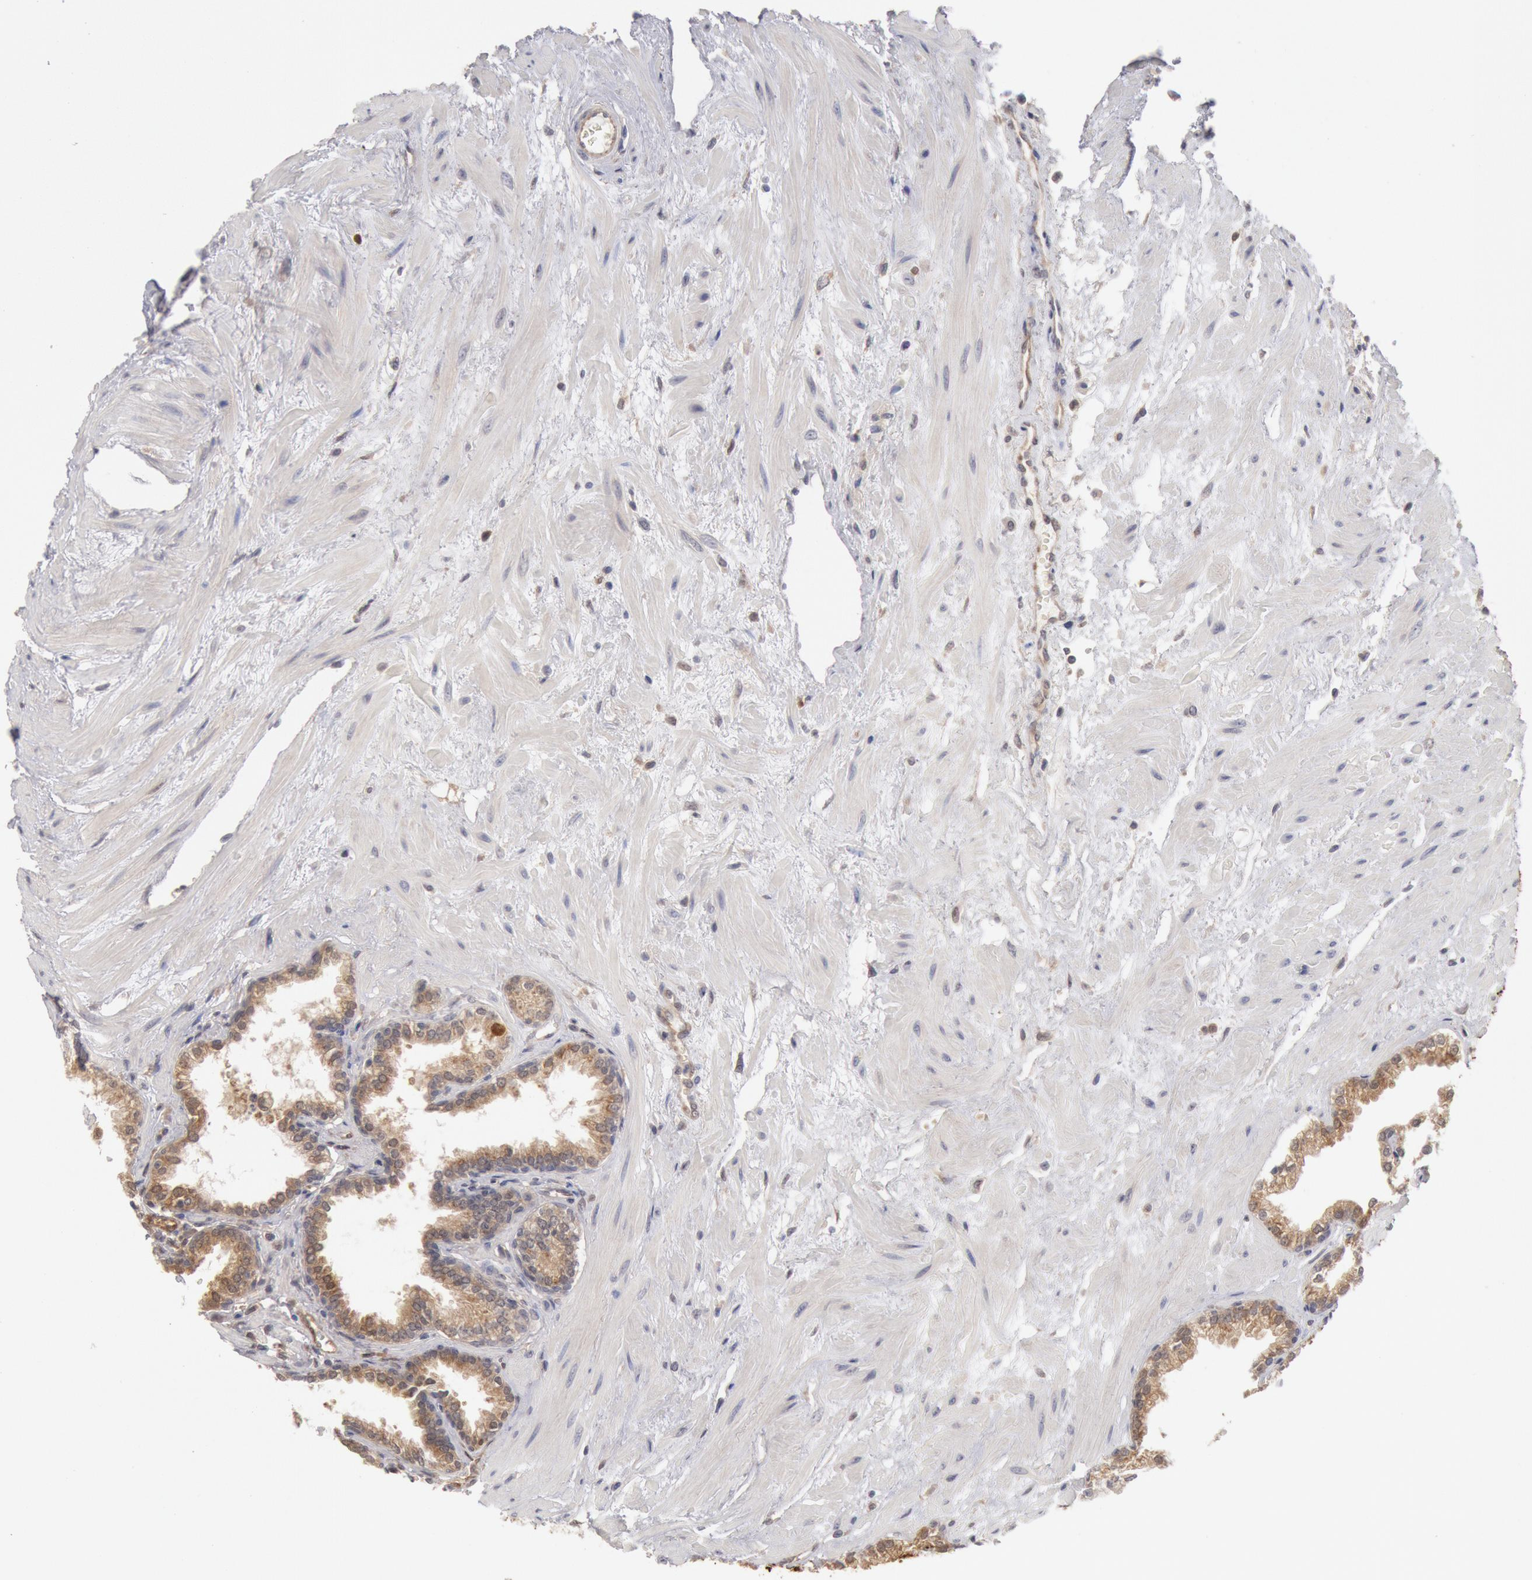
{"staining": {"intensity": "moderate", "quantity": ">75%", "location": "cytoplasmic/membranous"}, "tissue": "prostate", "cell_type": "Glandular cells", "image_type": "normal", "snomed": [{"axis": "morphology", "description": "Normal tissue, NOS"}, {"axis": "topography", "description": "Prostate"}], "caption": "Brown immunohistochemical staining in normal prostate demonstrates moderate cytoplasmic/membranous staining in about >75% of glandular cells.", "gene": "DNAJA1", "patient": {"sex": "male", "age": 64}}